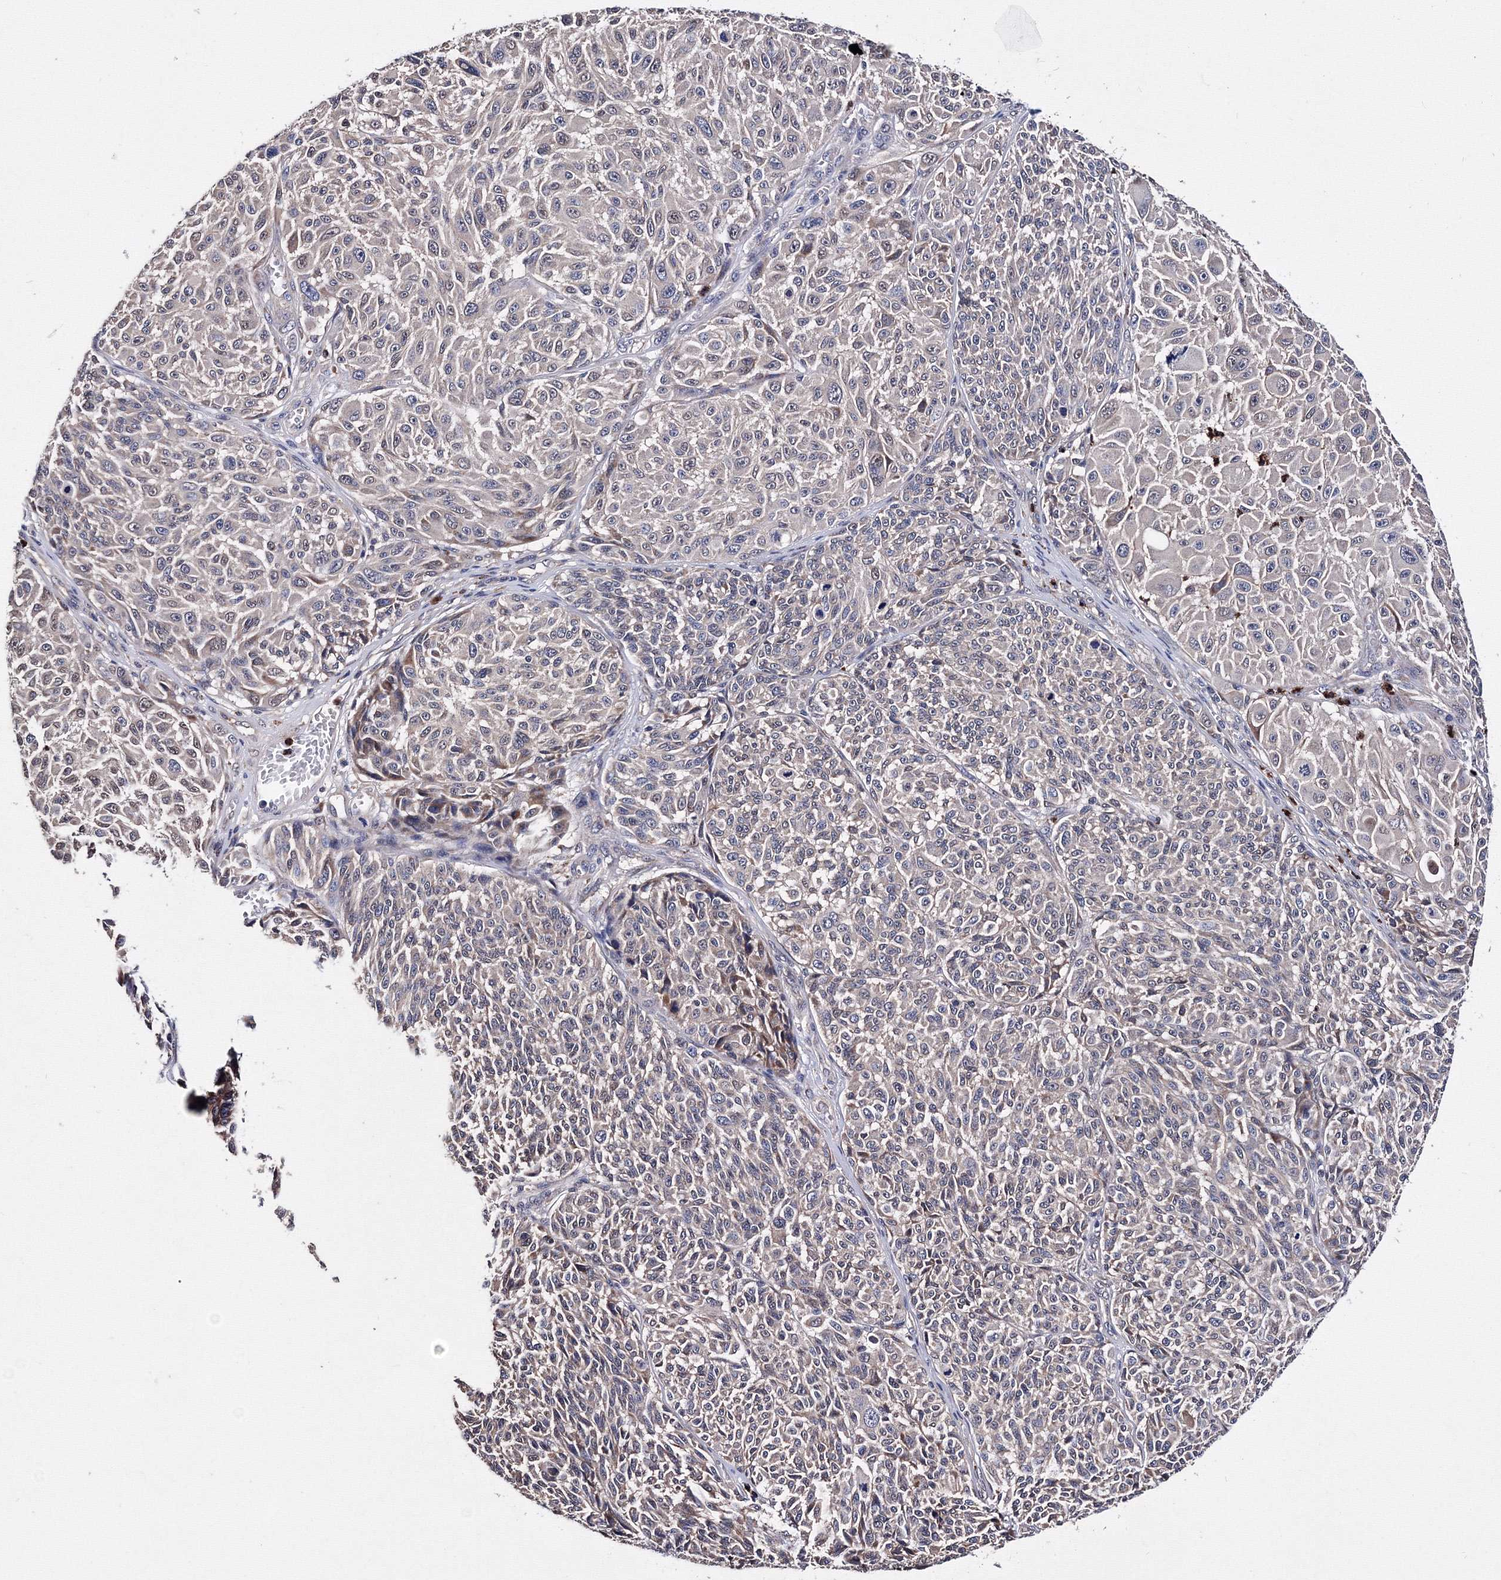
{"staining": {"intensity": "negative", "quantity": "none", "location": "none"}, "tissue": "melanoma", "cell_type": "Tumor cells", "image_type": "cancer", "snomed": [{"axis": "morphology", "description": "Malignant melanoma, NOS"}, {"axis": "topography", "description": "Skin"}], "caption": "Immunohistochemistry micrograph of neoplastic tissue: human malignant melanoma stained with DAB (3,3'-diaminobenzidine) reveals no significant protein staining in tumor cells. The staining is performed using DAB (3,3'-diaminobenzidine) brown chromogen with nuclei counter-stained in using hematoxylin.", "gene": "PHYKPL", "patient": {"sex": "male", "age": 83}}